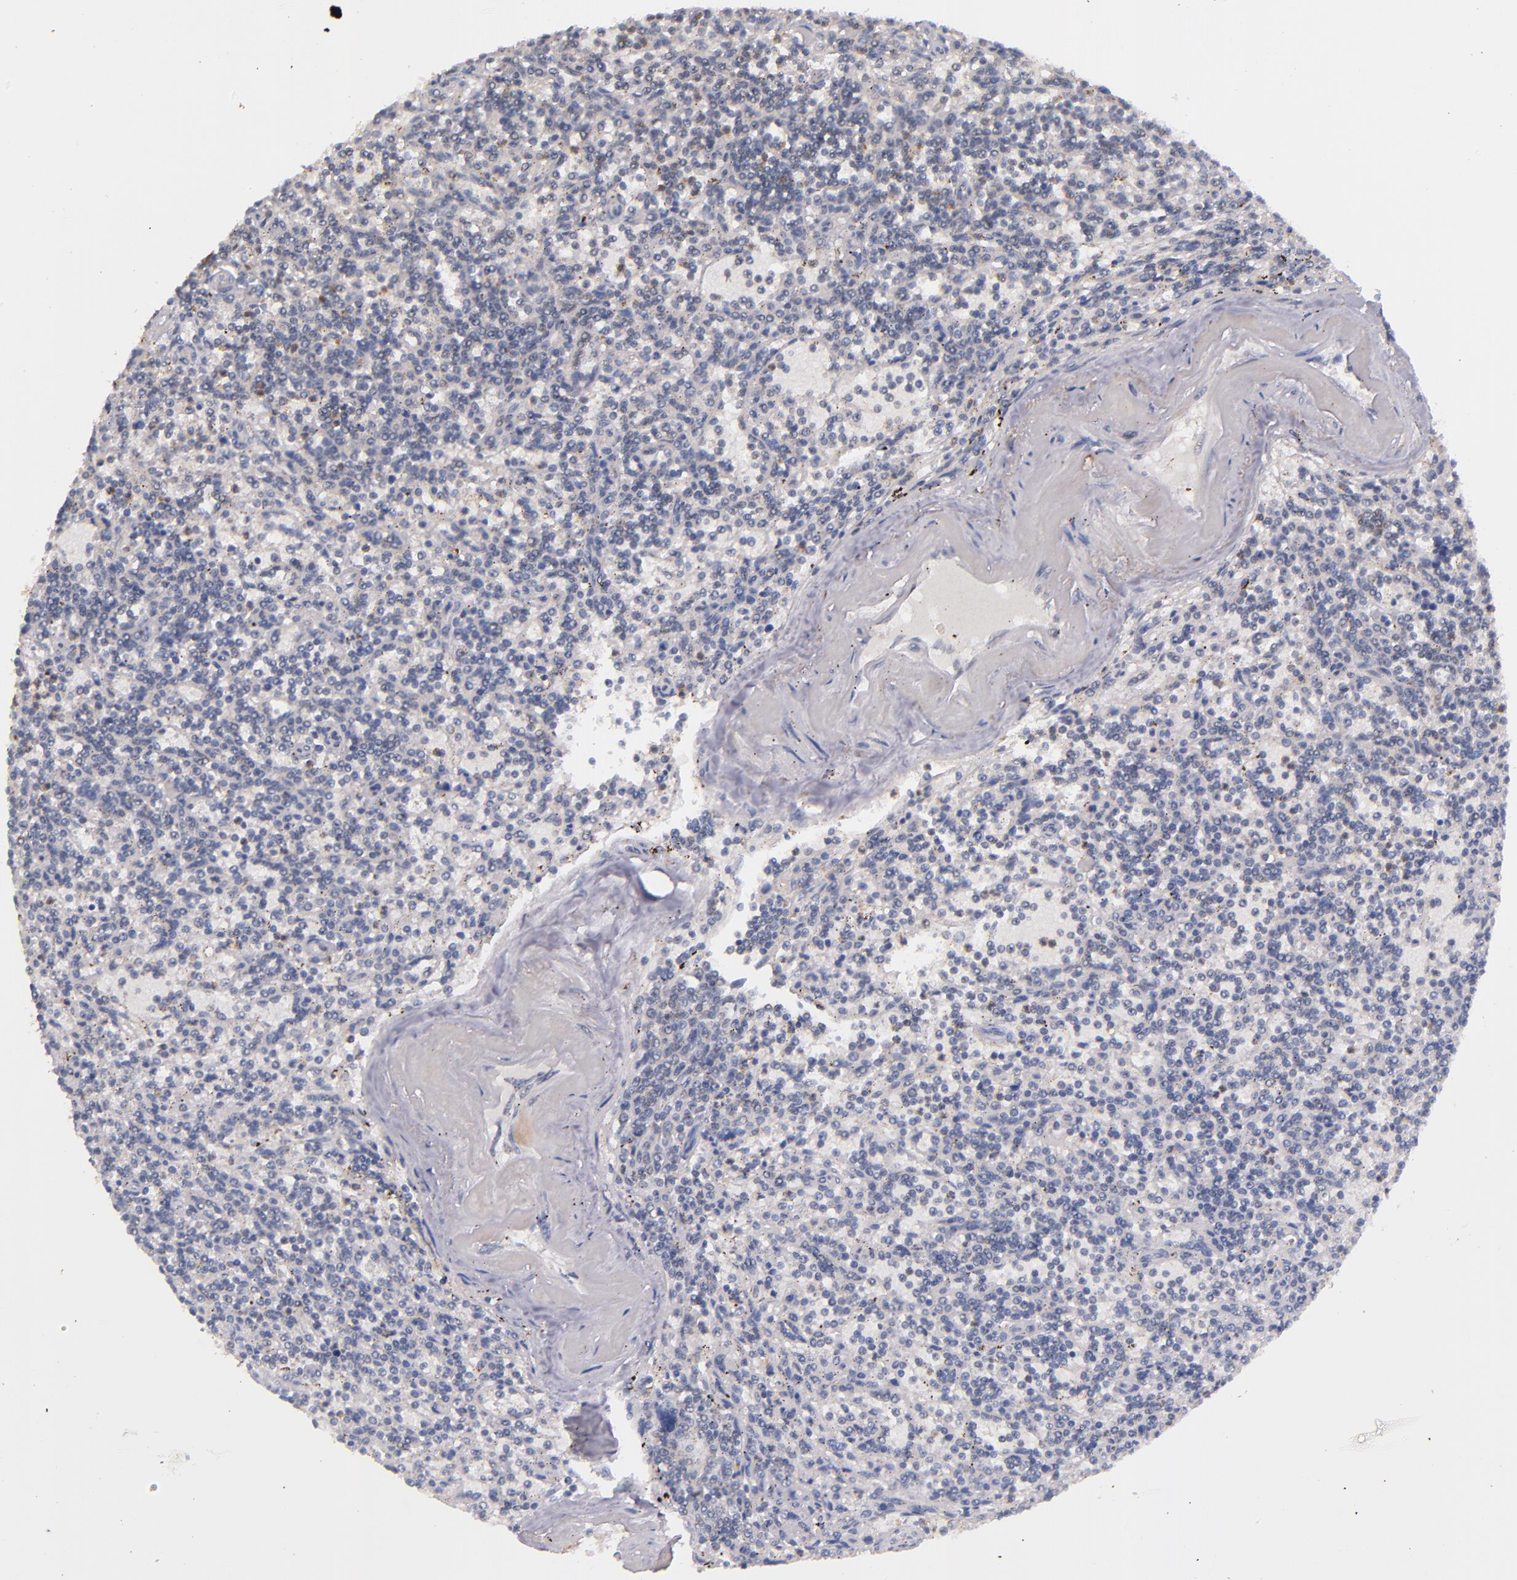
{"staining": {"intensity": "negative", "quantity": "none", "location": "none"}, "tissue": "lymphoma", "cell_type": "Tumor cells", "image_type": "cancer", "snomed": [{"axis": "morphology", "description": "Malignant lymphoma, non-Hodgkin's type, Low grade"}, {"axis": "topography", "description": "Spleen"}], "caption": "The immunohistochemistry micrograph has no significant positivity in tumor cells of malignant lymphoma, non-Hodgkin's type (low-grade) tissue. Nuclei are stained in blue.", "gene": "SYP", "patient": {"sex": "male", "age": 73}}